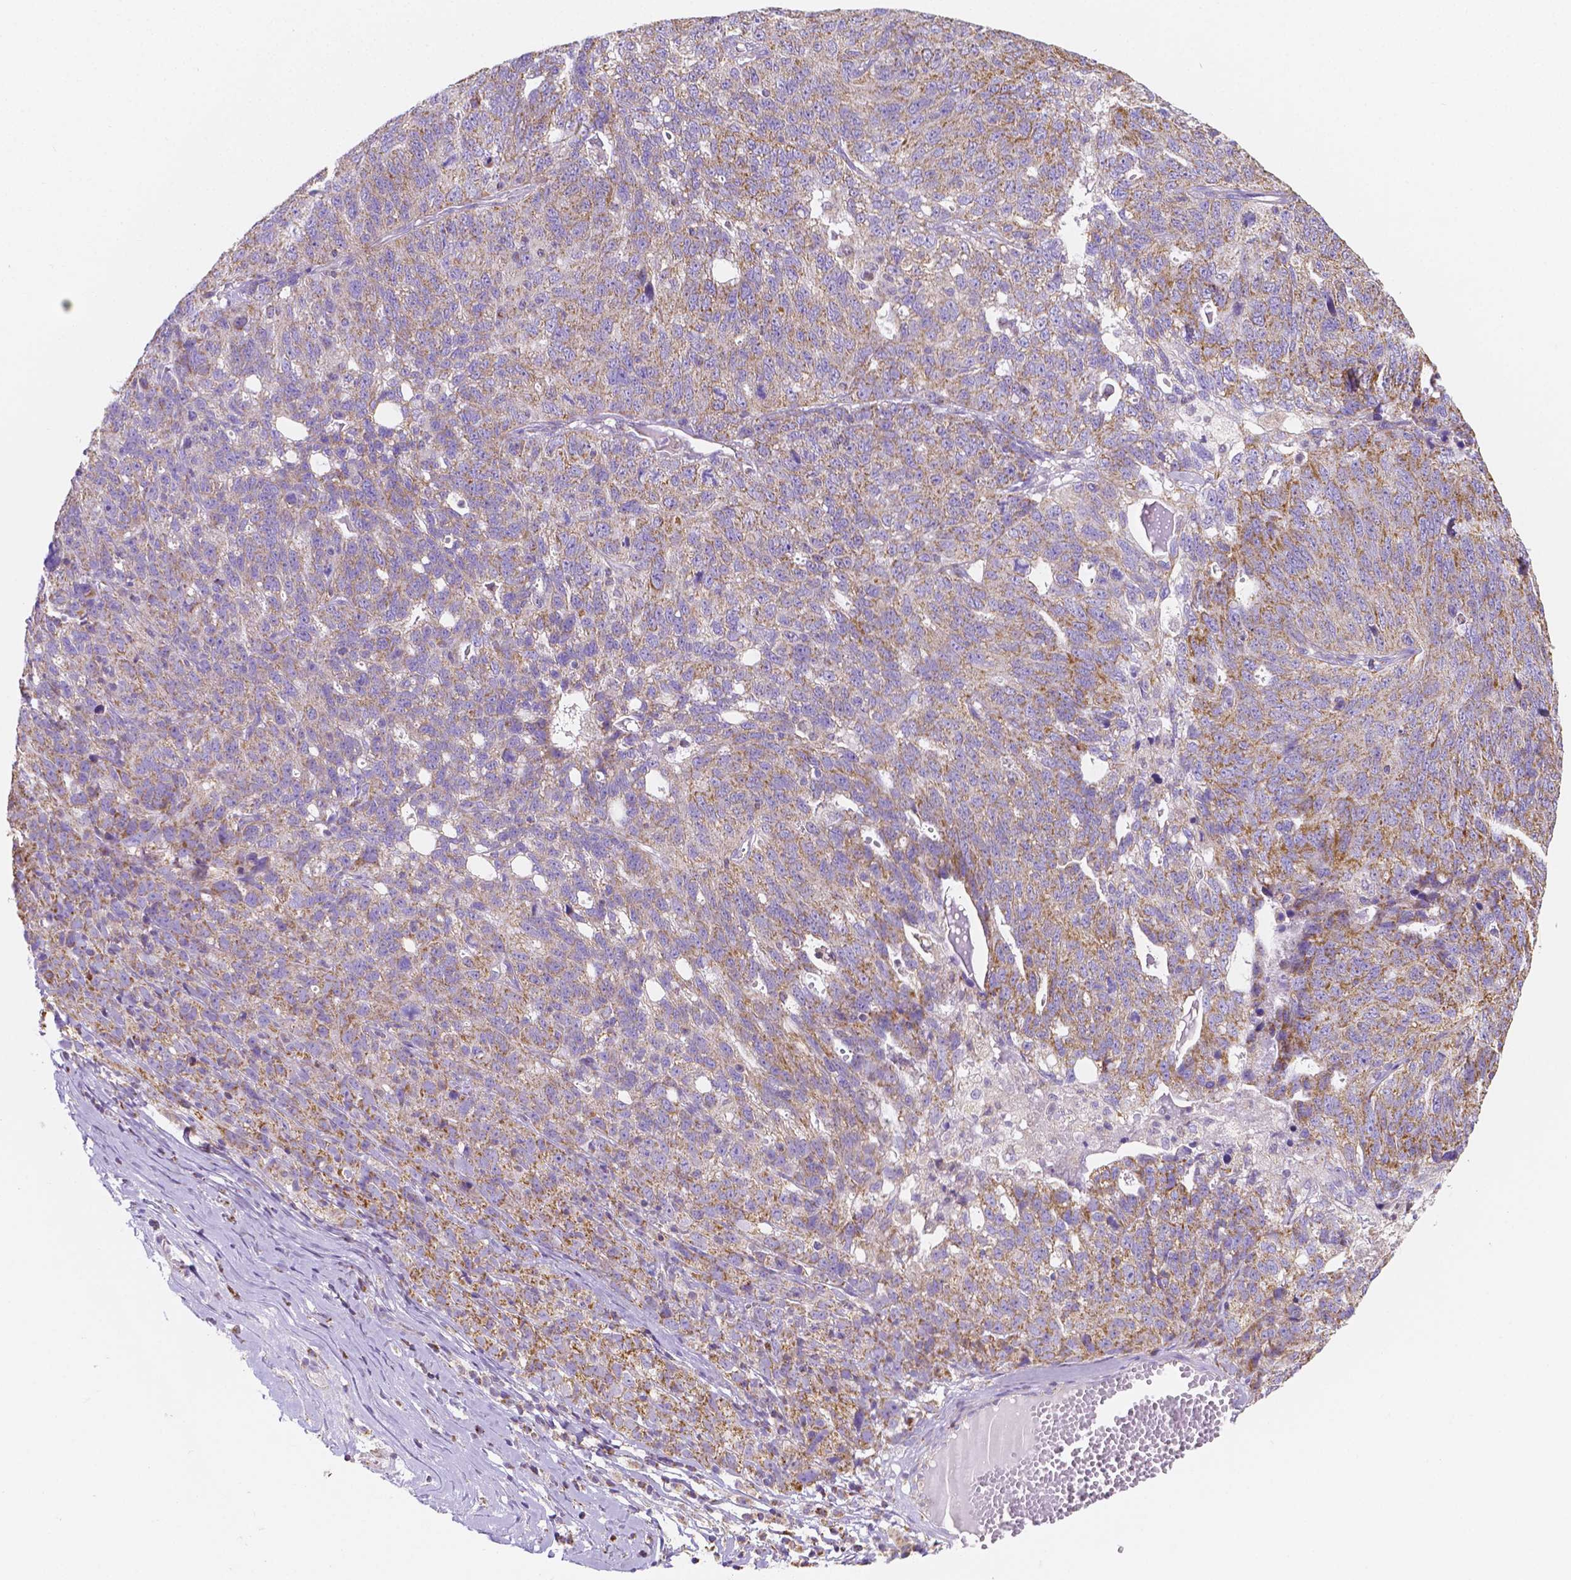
{"staining": {"intensity": "moderate", "quantity": ">75%", "location": "cytoplasmic/membranous"}, "tissue": "ovarian cancer", "cell_type": "Tumor cells", "image_type": "cancer", "snomed": [{"axis": "morphology", "description": "Cystadenocarcinoma, serous, NOS"}, {"axis": "topography", "description": "Ovary"}], "caption": "This is an image of immunohistochemistry staining of ovarian serous cystadenocarcinoma, which shows moderate staining in the cytoplasmic/membranous of tumor cells.", "gene": "SGTB", "patient": {"sex": "female", "age": 71}}